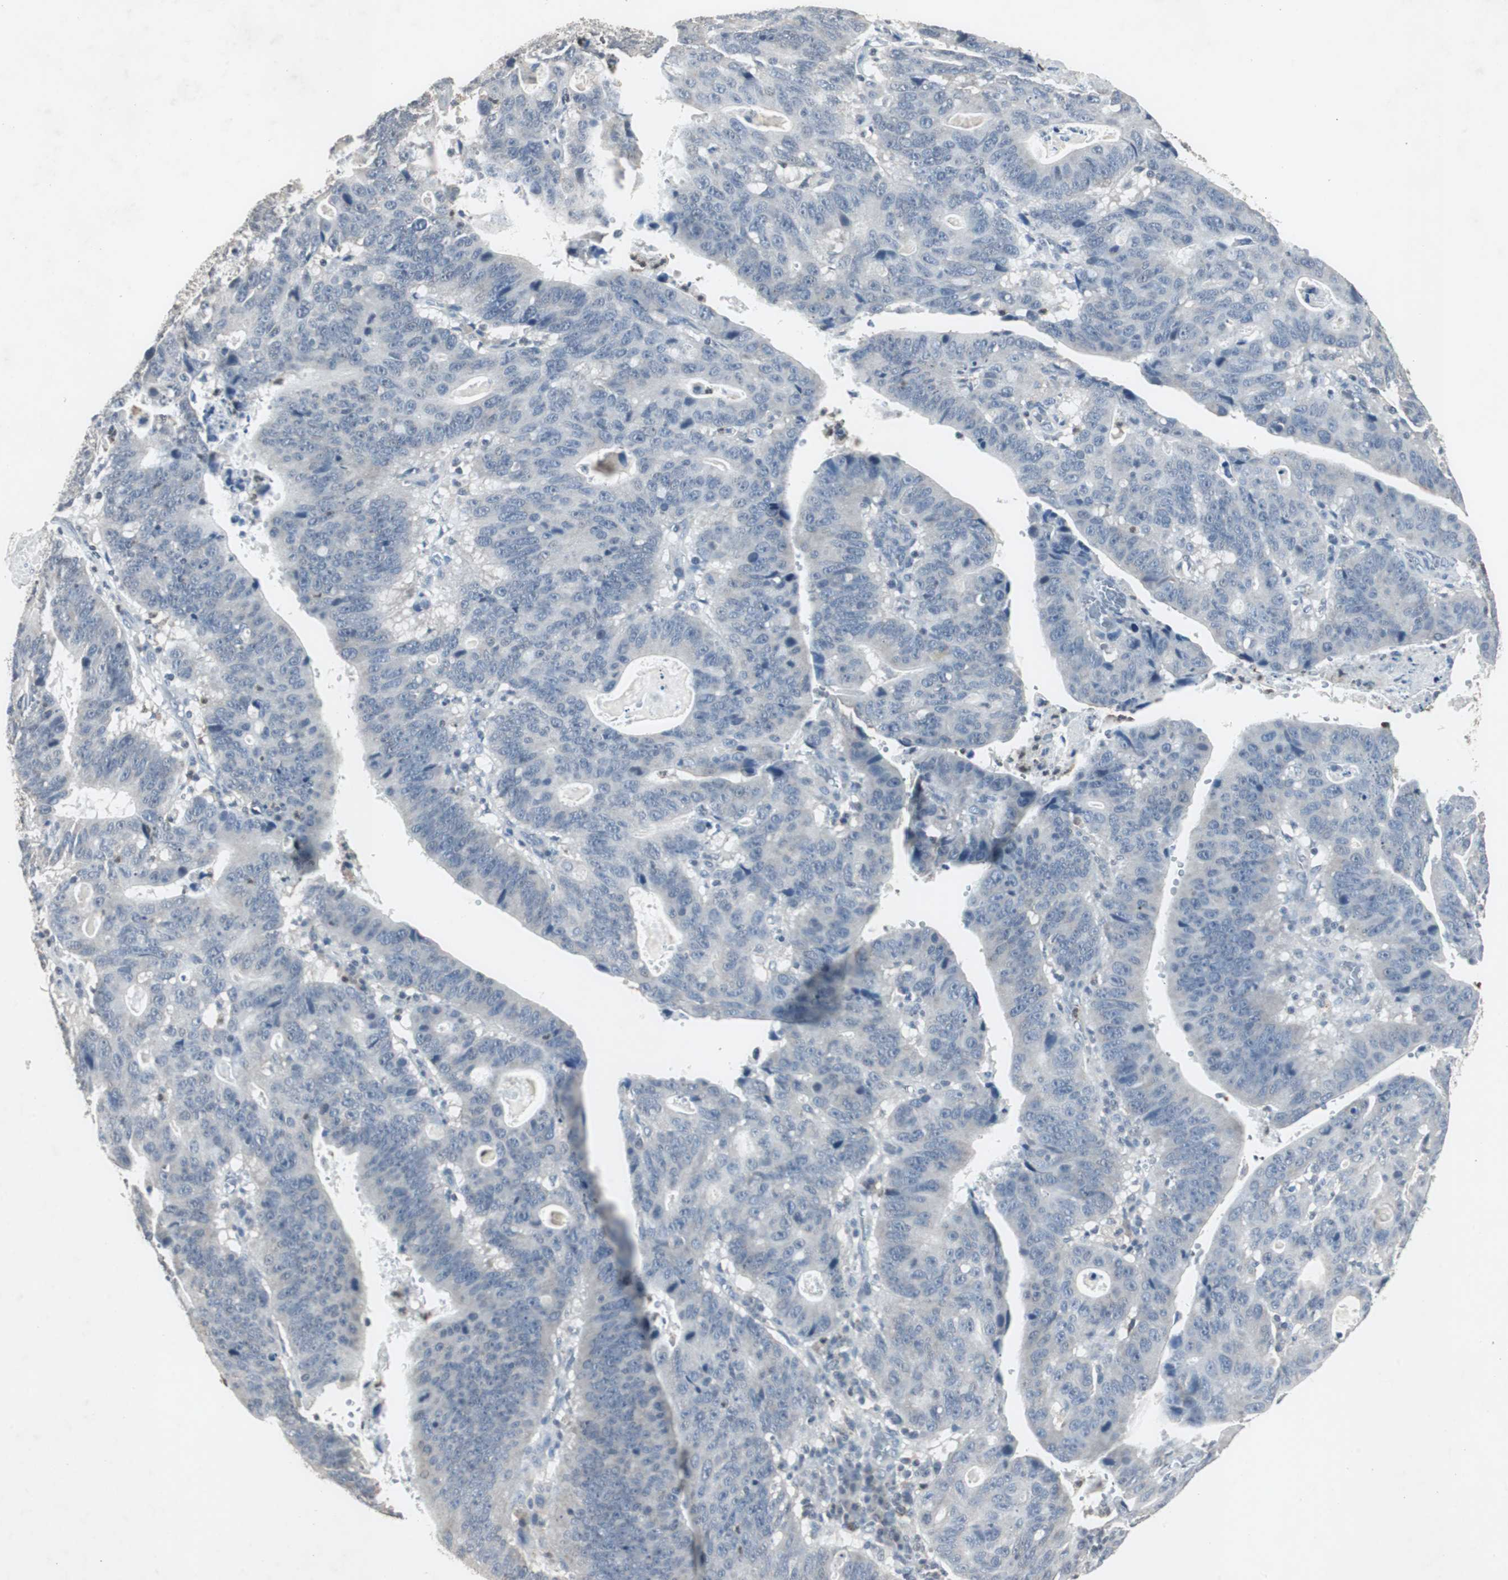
{"staining": {"intensity": "negative", "quantity": "none", "location": "none"}, "tissue": "stomach cancer", "cell_type": "Tumor cells", "image_type": "cancer", "snomed": [{"axis": "morphology", "description": "Adenocarcinoma, NOS"}, {"axis": "topography", "description": "Stomach"}], "caption": "This is an immunohistochemistry micrograph of human adenocarcinoma (stomach). There is no expression in tumor cells.", "gene": "ADNP2", "patient": {"sex": "male", "age": 59}}